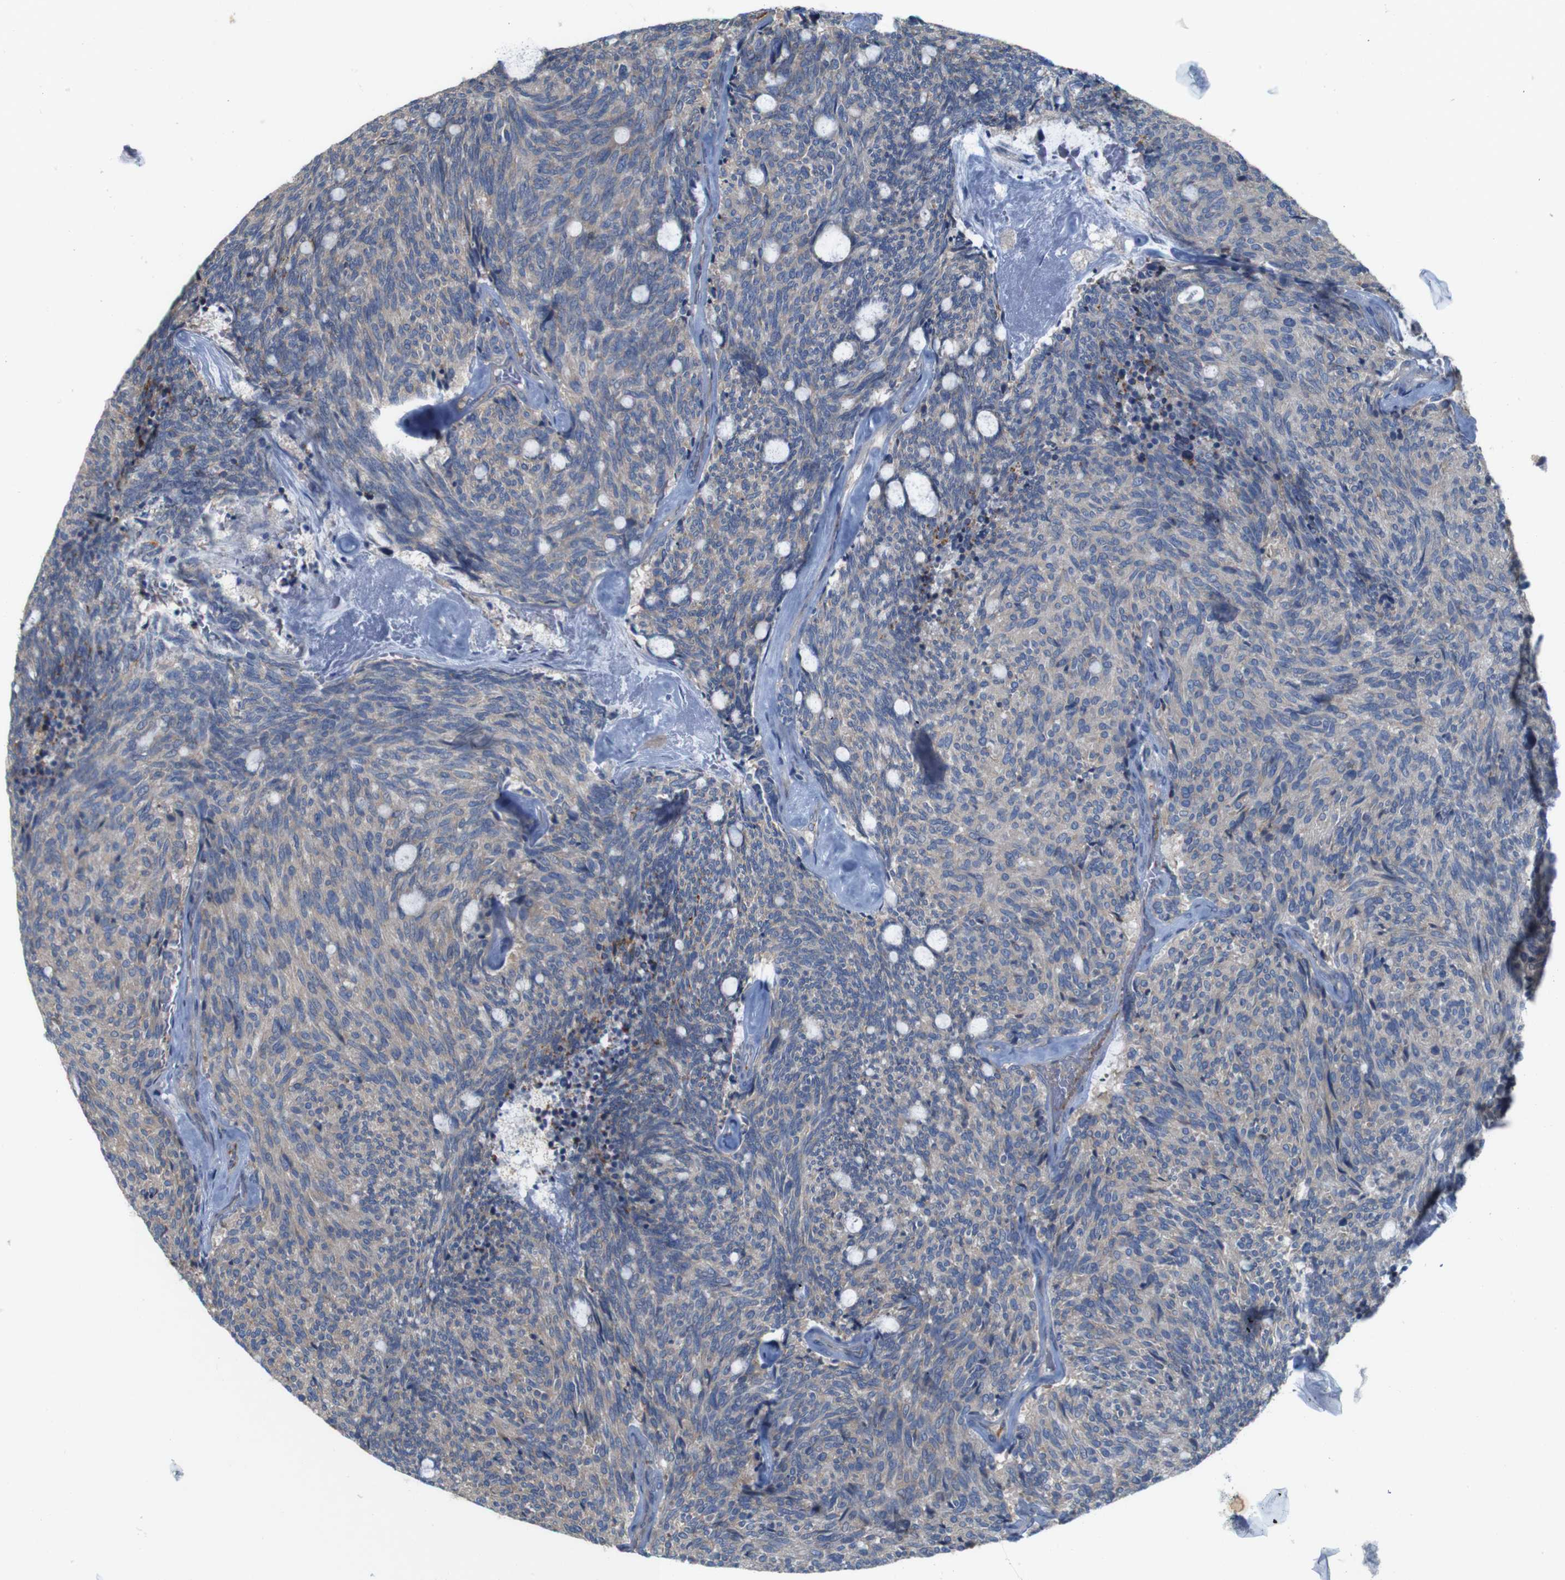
{"staining": {"intensity": "negative", "quantity": "none", "location": "none"}, "tissue": "carcinoid", "cell_type": "Tumor cells", "image_type": "cancer", "snomed": [{"axis": "morphology", "description": "Carcinoid, malignant, NOS"}, {"axis": "topography", "description": "Pancreas"}], "caption": "Immunohistochemistry (IHC) micrograph of neoplastic tissue: human carcinoid stained with DAB (3,3'-diaminobenzidine) exhibits no significant protein staining in tumor cells.", "gene": "MYEOV", "patient": {"sex": "female", "age": 54}}